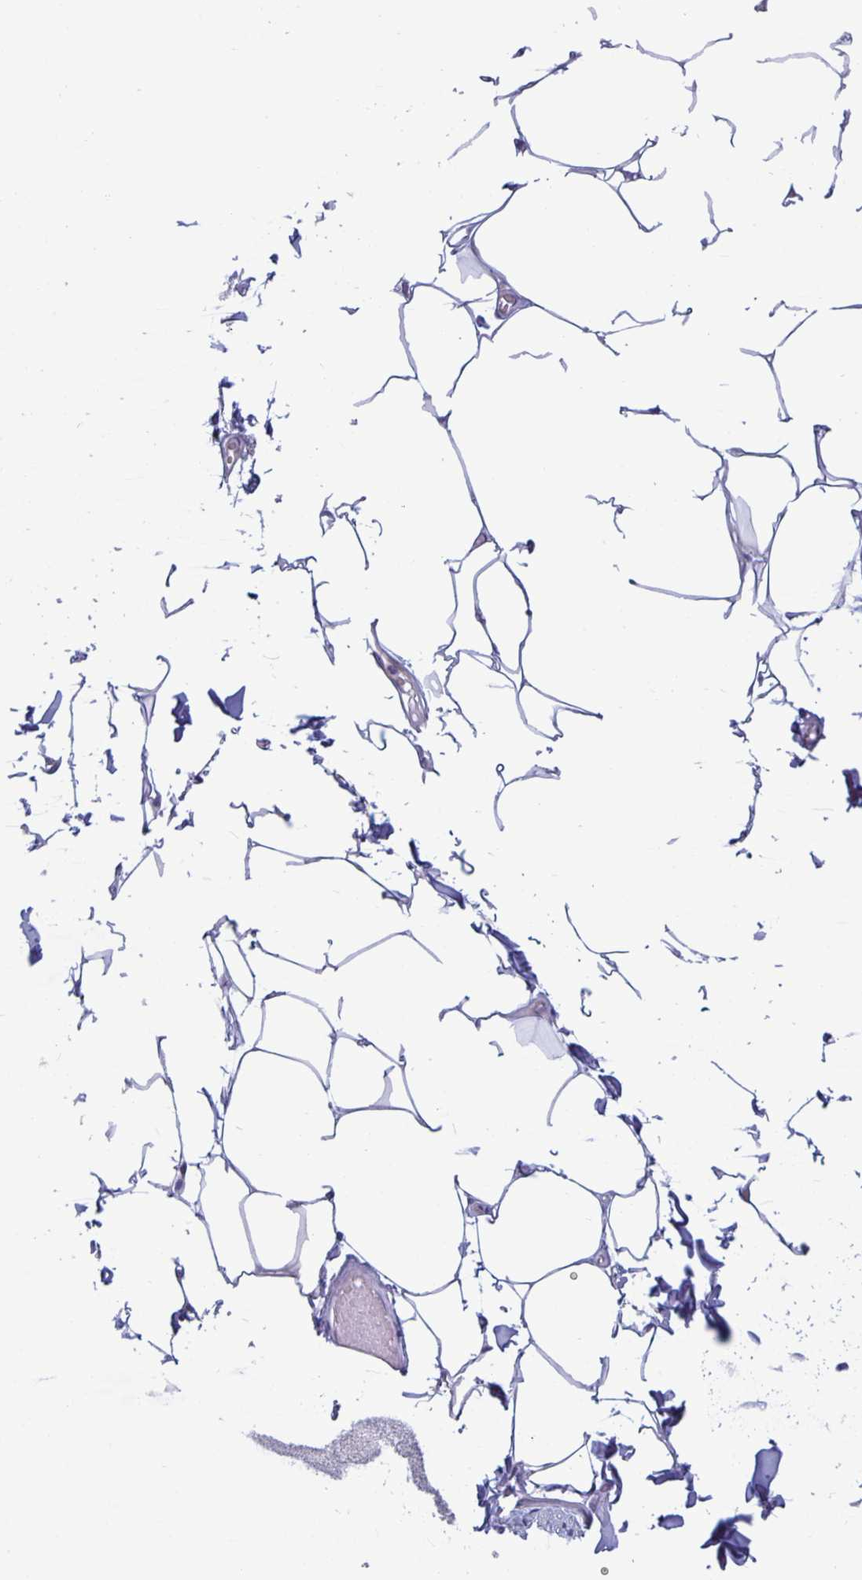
{"staining": {"intensity": "negative", "quantity": "none", "location": "none"}, "tissue": "adipose tissue", "cell_type": "Adipocytes", "image_type": "normal", "snomed": [{"axis": "morphology", "description": "Normal tissue, NOS"}, {"axis": "topography", "description": "Skin"}, {"axis": "topography", "description": "Peripheral nerve tissue"}], "caption": "Histopathology image shows no significant protein expression in adipocytes of unremarkable adipose tissue.", "gene": "PLCB3", "patient": {"sex": "female", "age": 45}}